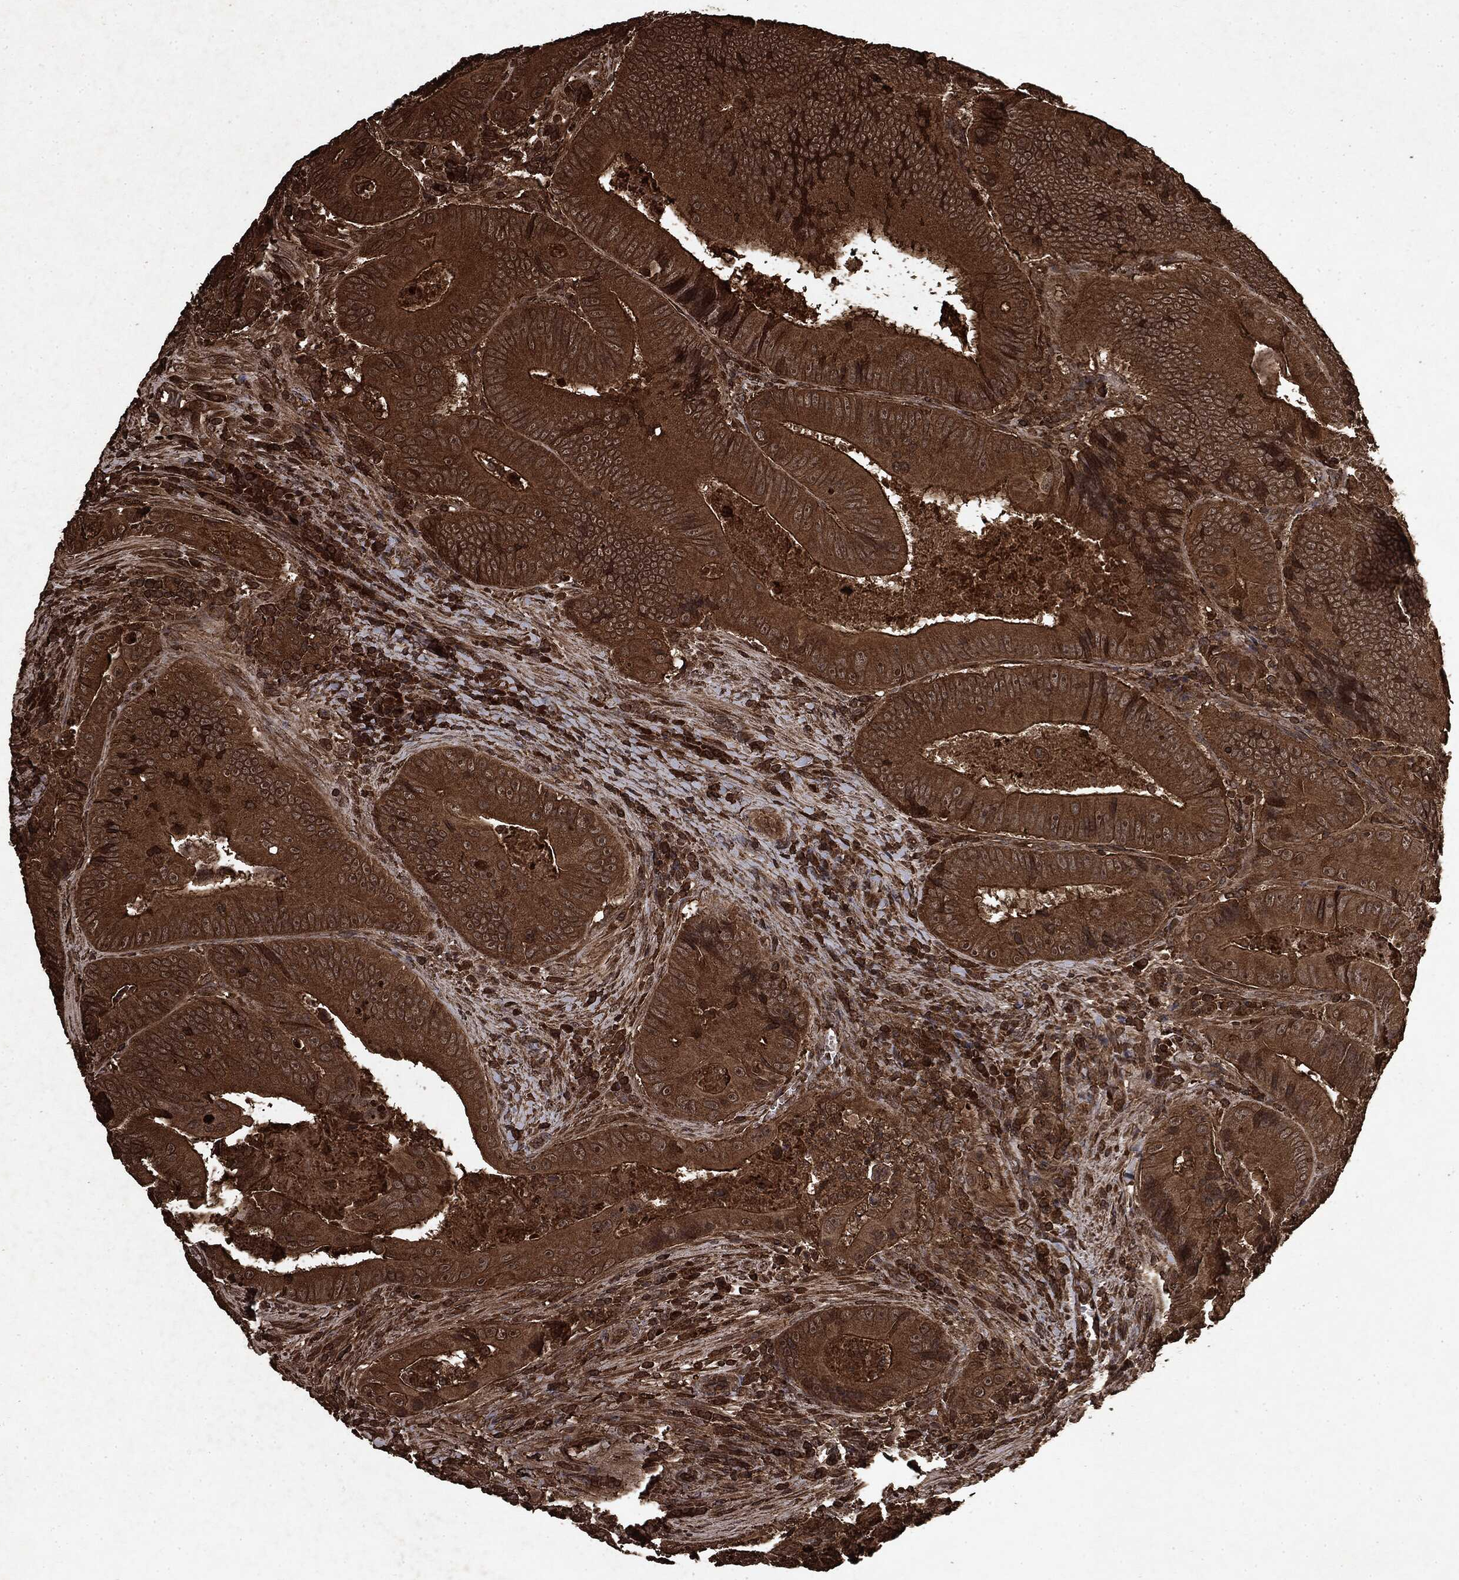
{"staining": {"intensity": "strong", "quantity": ">75%", "location": "cytoplasmic/membranous"}, "tissue": "colorectal cancer", "cell_type": "Tumor cells", "image_type": "cancer", "snomed": [{"axis": "morphology", "description": "Adenocarcinoma, NOS"}, {"axis": "topography", "description": "Colon"}], "caption": "IHC of human adenocarcinoma (colorectal) reveals high levels of strong cytoplasmic/membranous staining in approximately >75% of tumor cells.", "gene": "ARAF", "patient": {"sex": "female", "age": 86}}